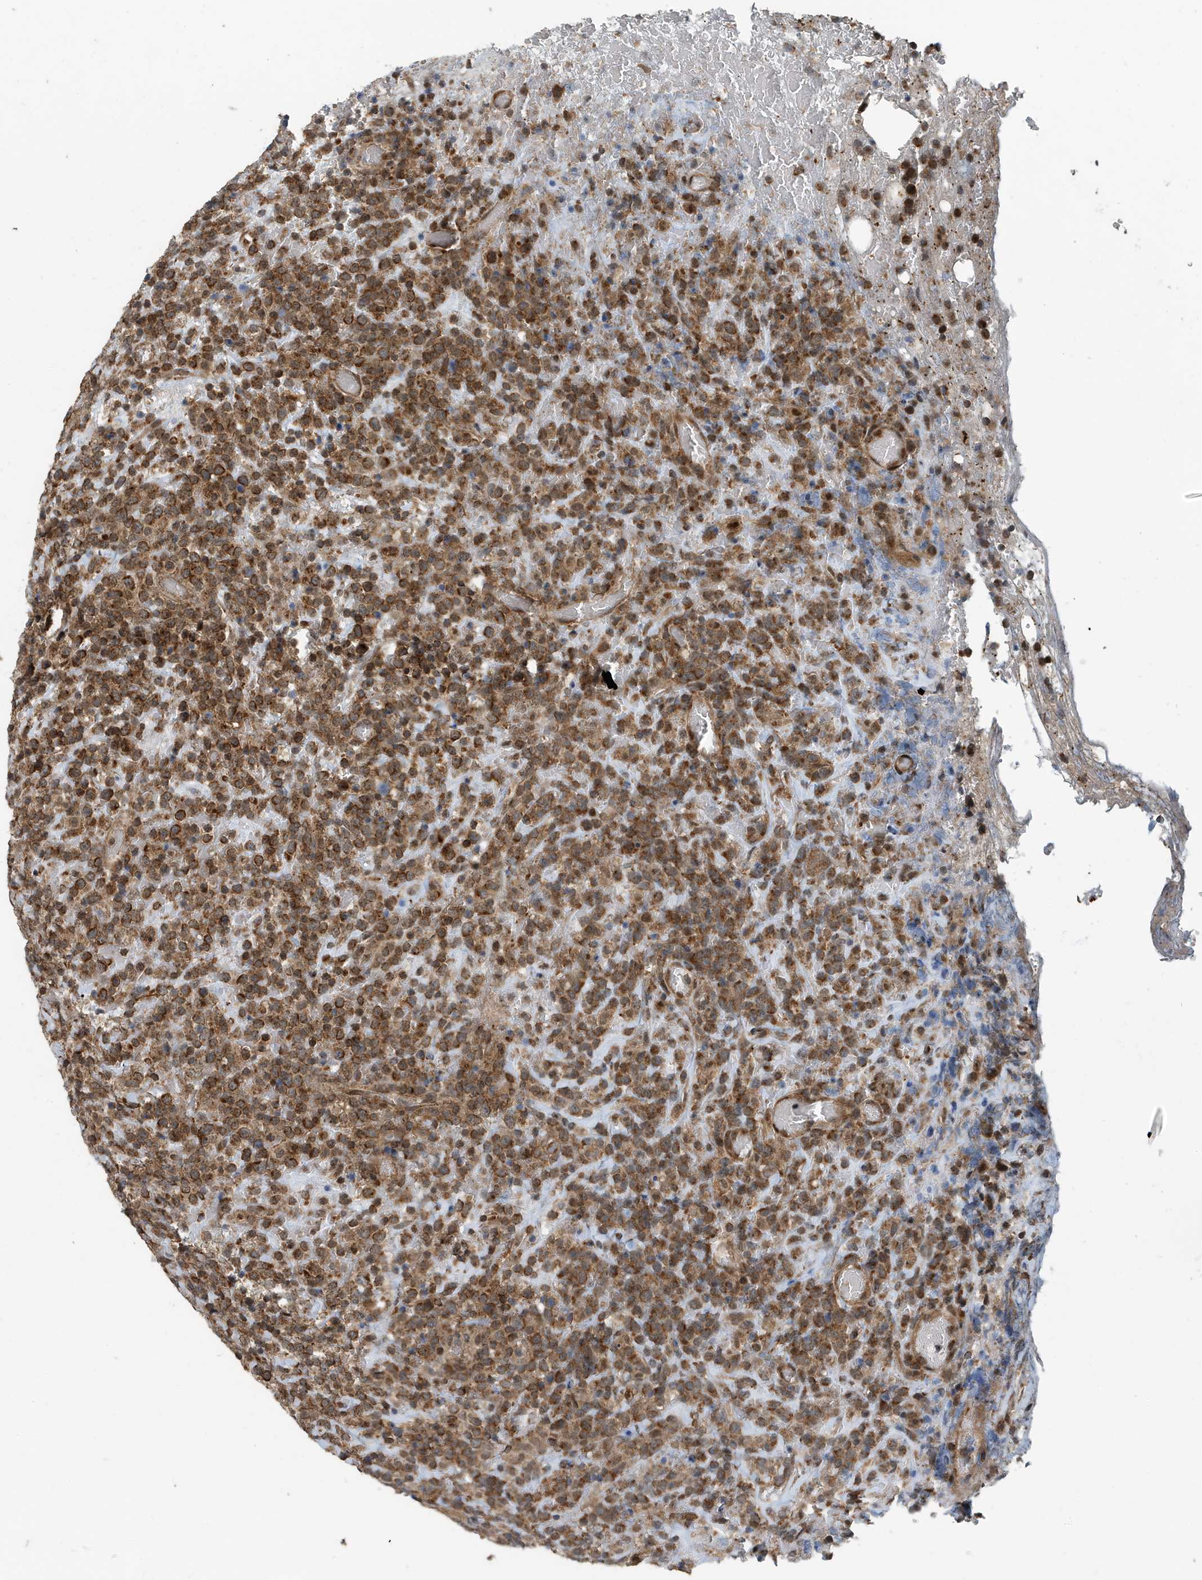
{"staining": {"intensity": "moderate", "quantity": ">75%", "location": "cytoplasmic/membranous"}, "tissue": "lymphoma", "cell_type": "Tumor cells", "image_type": "cancer", "snomed": [{"axis": "morphology", "description": "Malignant lymphoma, non-Hodgkin's type, High grade"}, {"axis": "topography", "description": "Colon"}], "caption": "Malignant lymphoma, non-Hodgkin's type (high-grade) stained with DAB (3,3'-diaminobenzidine) immunohistochemistry shows medium levels of moderate cytoplasmic/membranous positivity in approximately >75% of tumor cells.", "gene": "KIF15", "patient": {"sex": "female", "age": 53}}